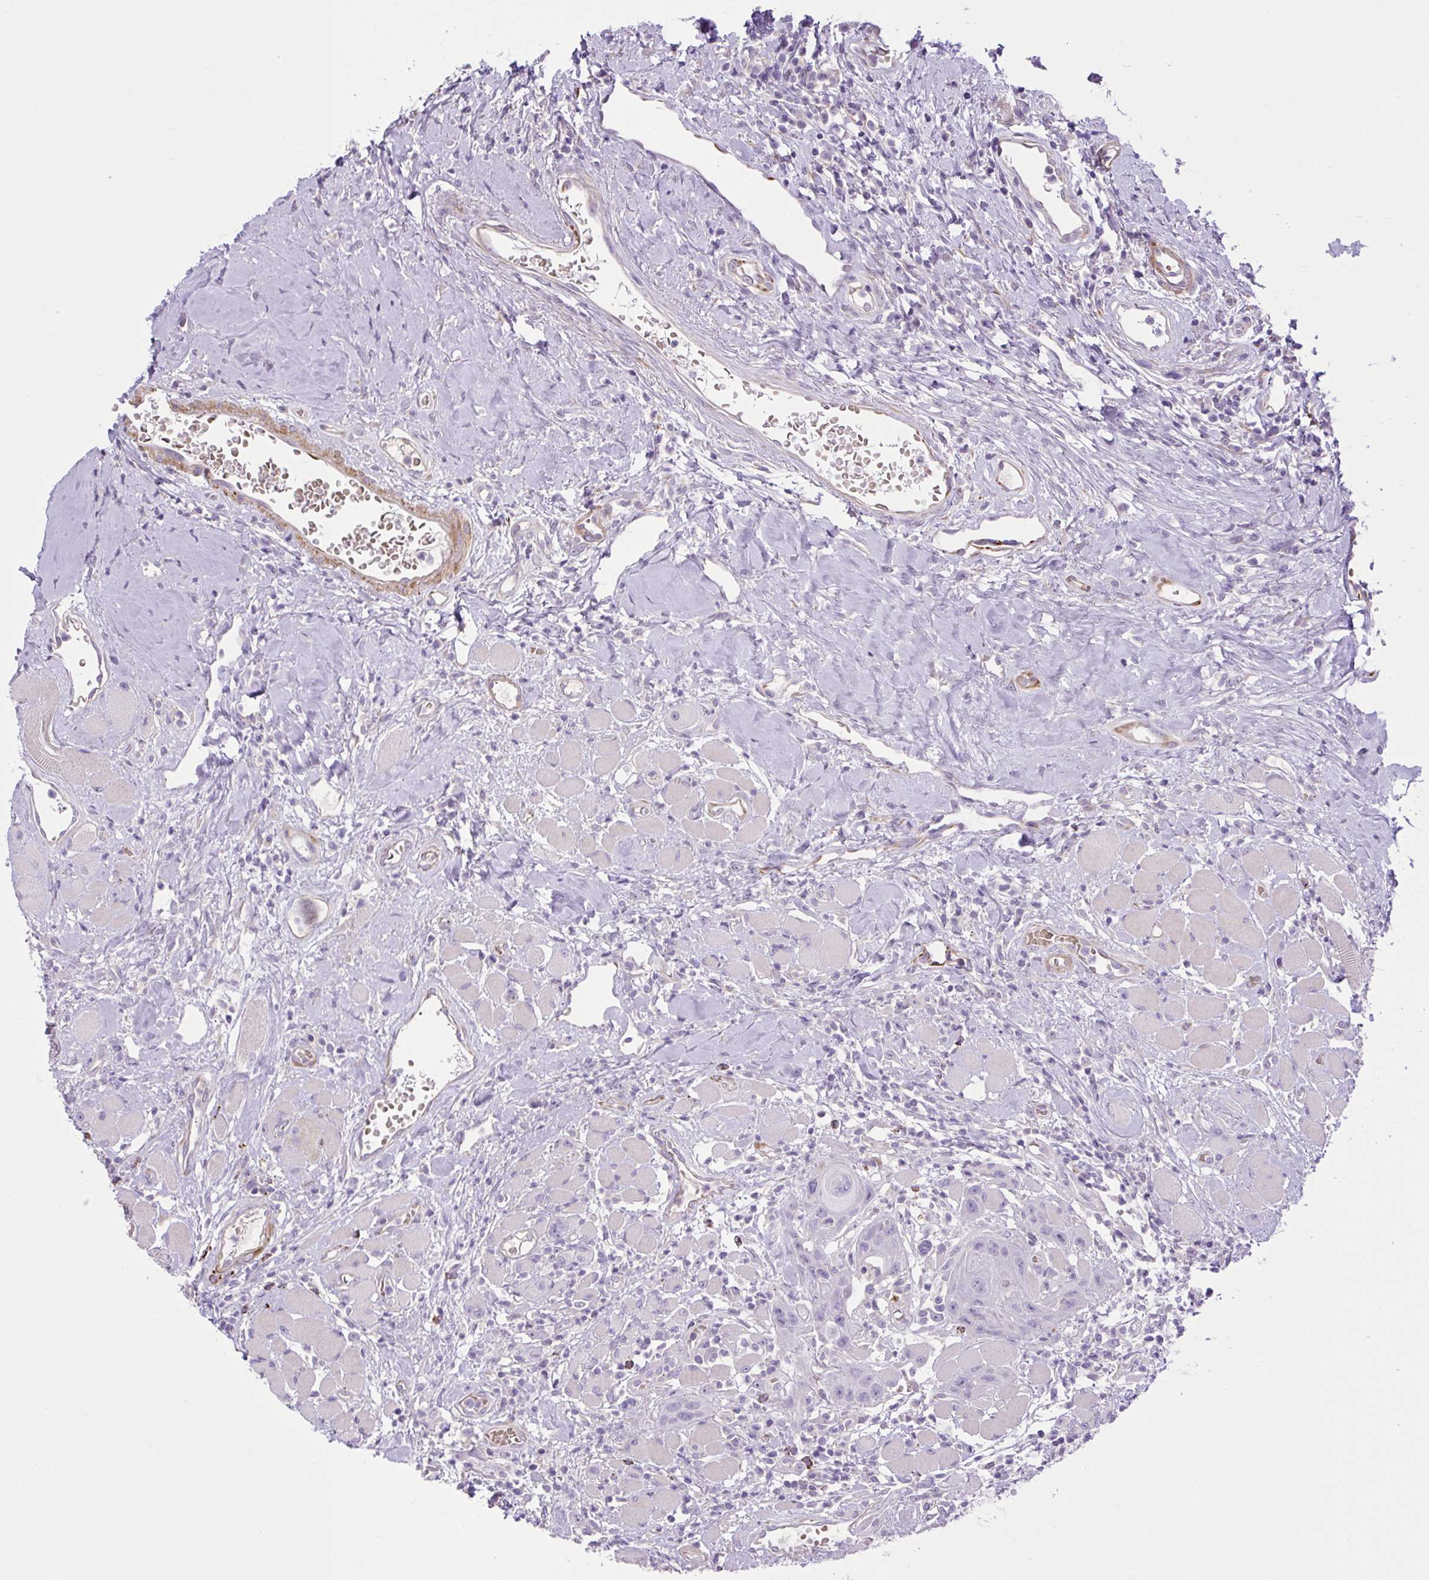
{"staining": {"intensity": "negative", "quantity": "none", "location": "none"}, "tissue": "head and neck cancer", "cell_type": "Tumor cells", "image_type": "cancer", "snomed": [{"axis": "morphology", "description": "Squamous cell carcinoma, NOS"}, {"axis": "topography", "description": "Head-Neck"}], "caption": "A photomicrograph of squamous cell carcinoma (head and neck) stained for a protein shows no brown staining in tumor cells. (DAB (3,3'-diaminobenzidine) immunohistochemistry with hematoxylin counter stain).", "gene": "VWA7", "patient": {"sex": "female", "age": 59}}